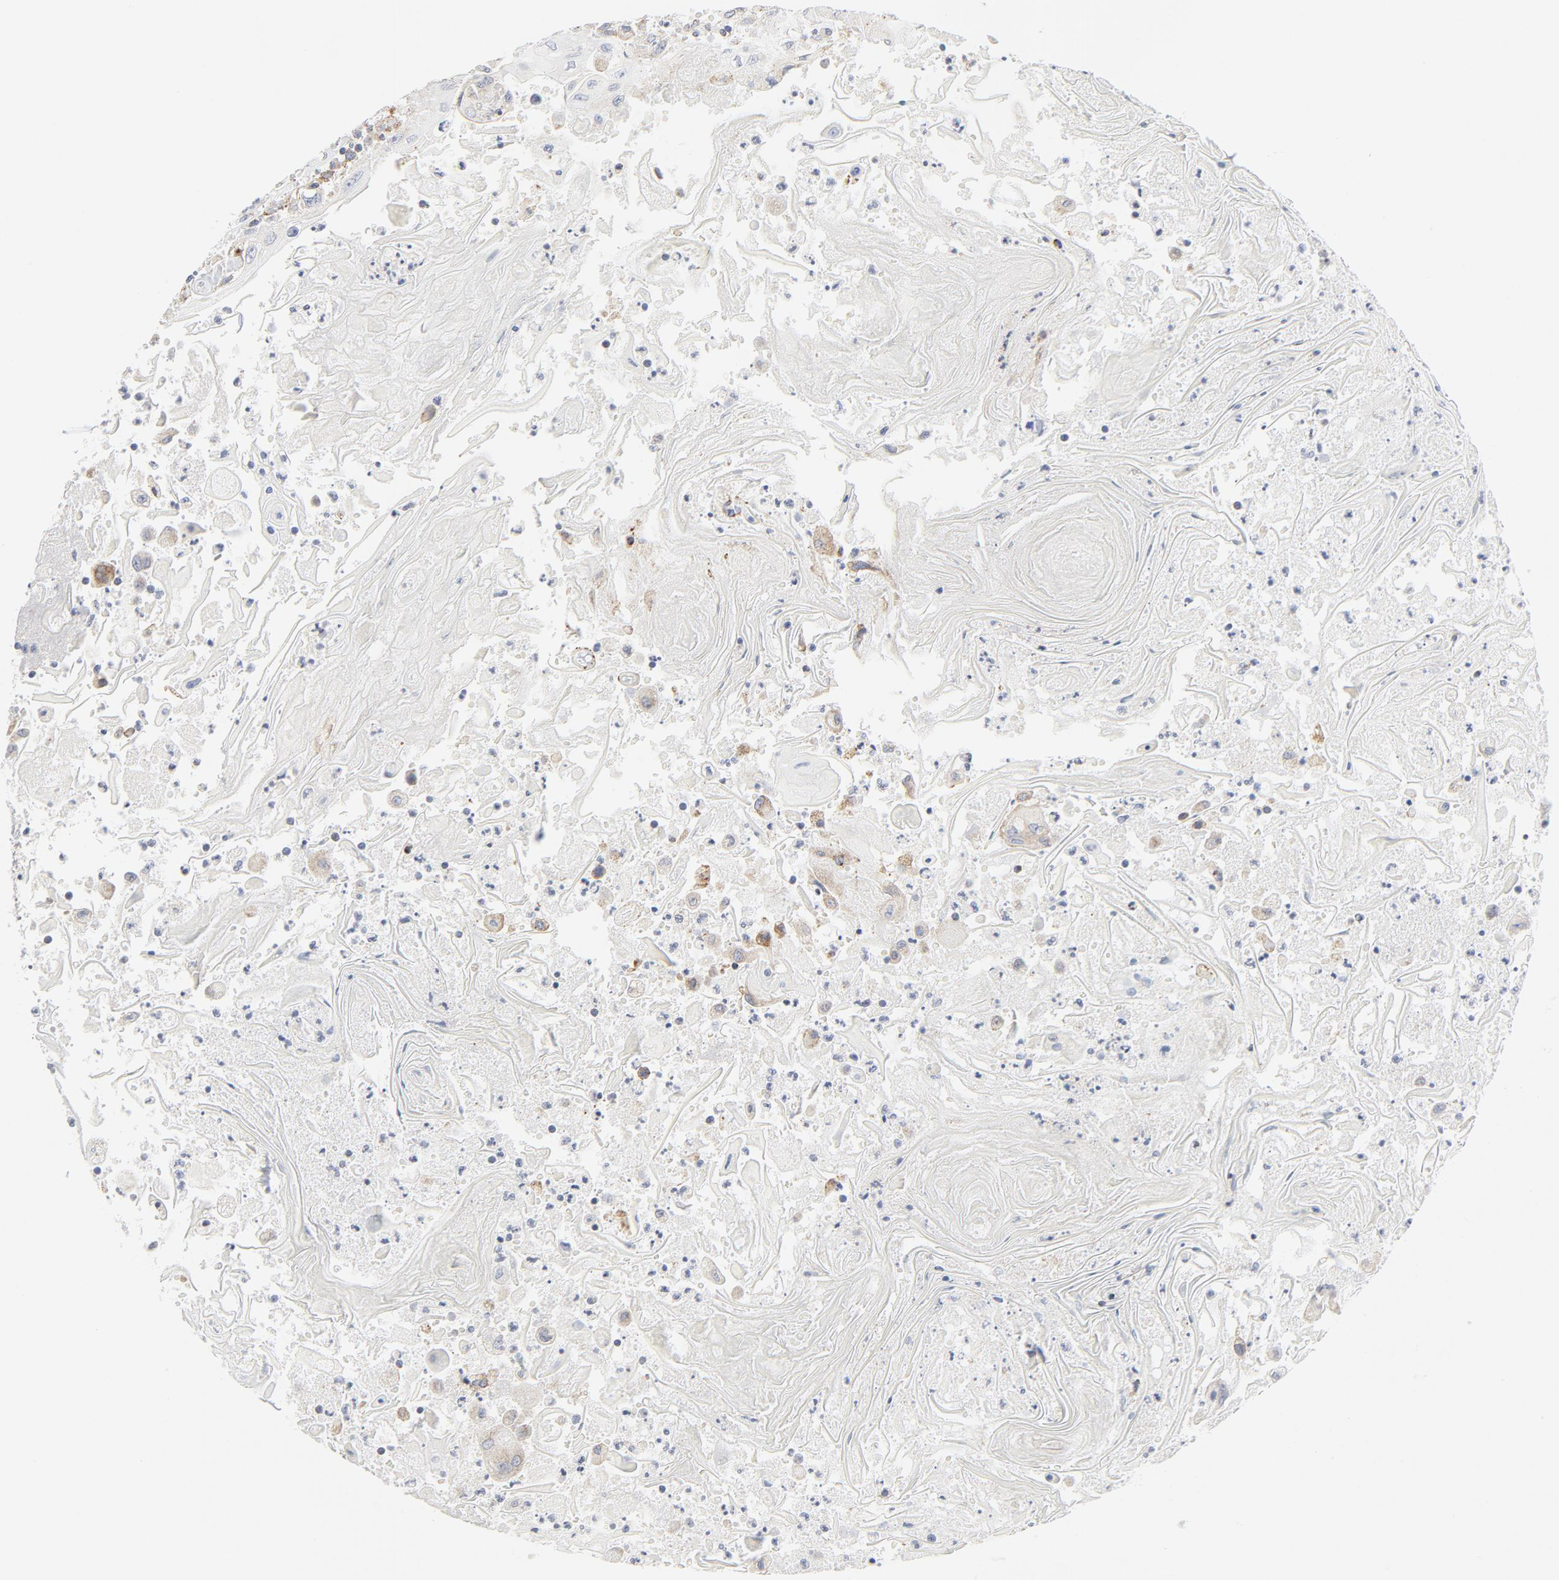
{"staining": {"intensity": "weak", "quantity": "25%-75%", "location": "cytoplasmic/membranous"}, "tissue": "head and neck cancer", "cell_type": "Tumor cells", "image_type": "cancer", "snomed": [{"axis": "morphology", "description": "Squamous cell carcinoma, NOS"}, {"axis": "topography", "description": "Oral tissue"}, {"axis": "topography", "description": "Head-Neck"}], "caption": "IHC (DAB) staining of human head and neck cancer exhibits weak cytoplasmic/membranous protein staining in about 25%-75% of tumor cells.", "gene": "LRP6", "patient": {"sex": "female", "age": 76}}